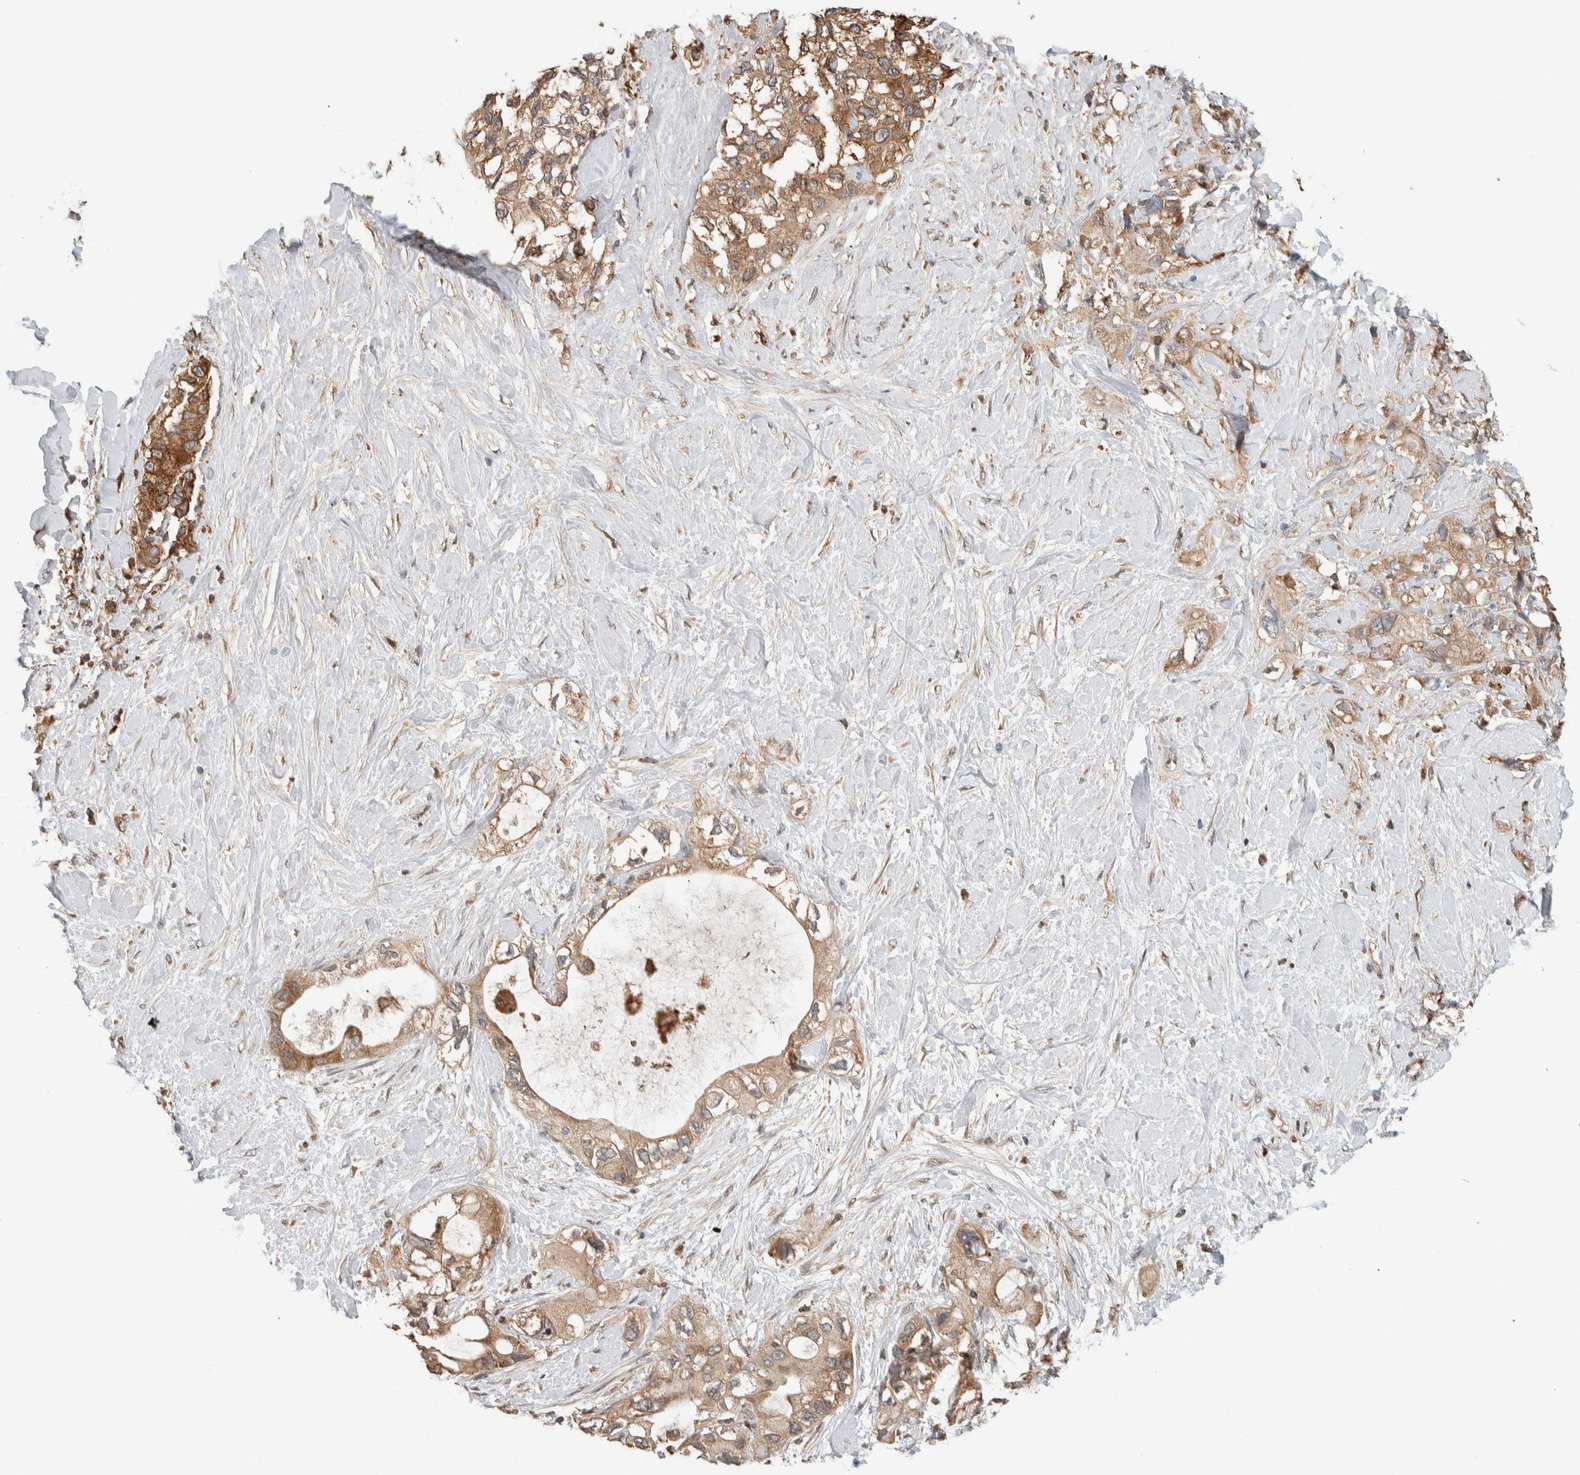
{"staining": {"intensity": "moderate", "quantity": ">75%", "location": "cytoplasmic/membranous"}, "tissue": "pancreatic cancer", "cell_type": "Tumor cells", "image_type": "cancer", "snomed": [{"axis": "morphology", "description": "Adenocarcinoma, NOS"}, {"axis": "topography", "description": "Pancreas"}], "caption": "Protein positivity by IHC shows moderate cytoplasmic/membranous expression in approximately >75% of tumor cells in pancreatic cancer (adenocarcinoma).", "gene": "VPS53", "patient": {"sex": "female", "age": 56}}